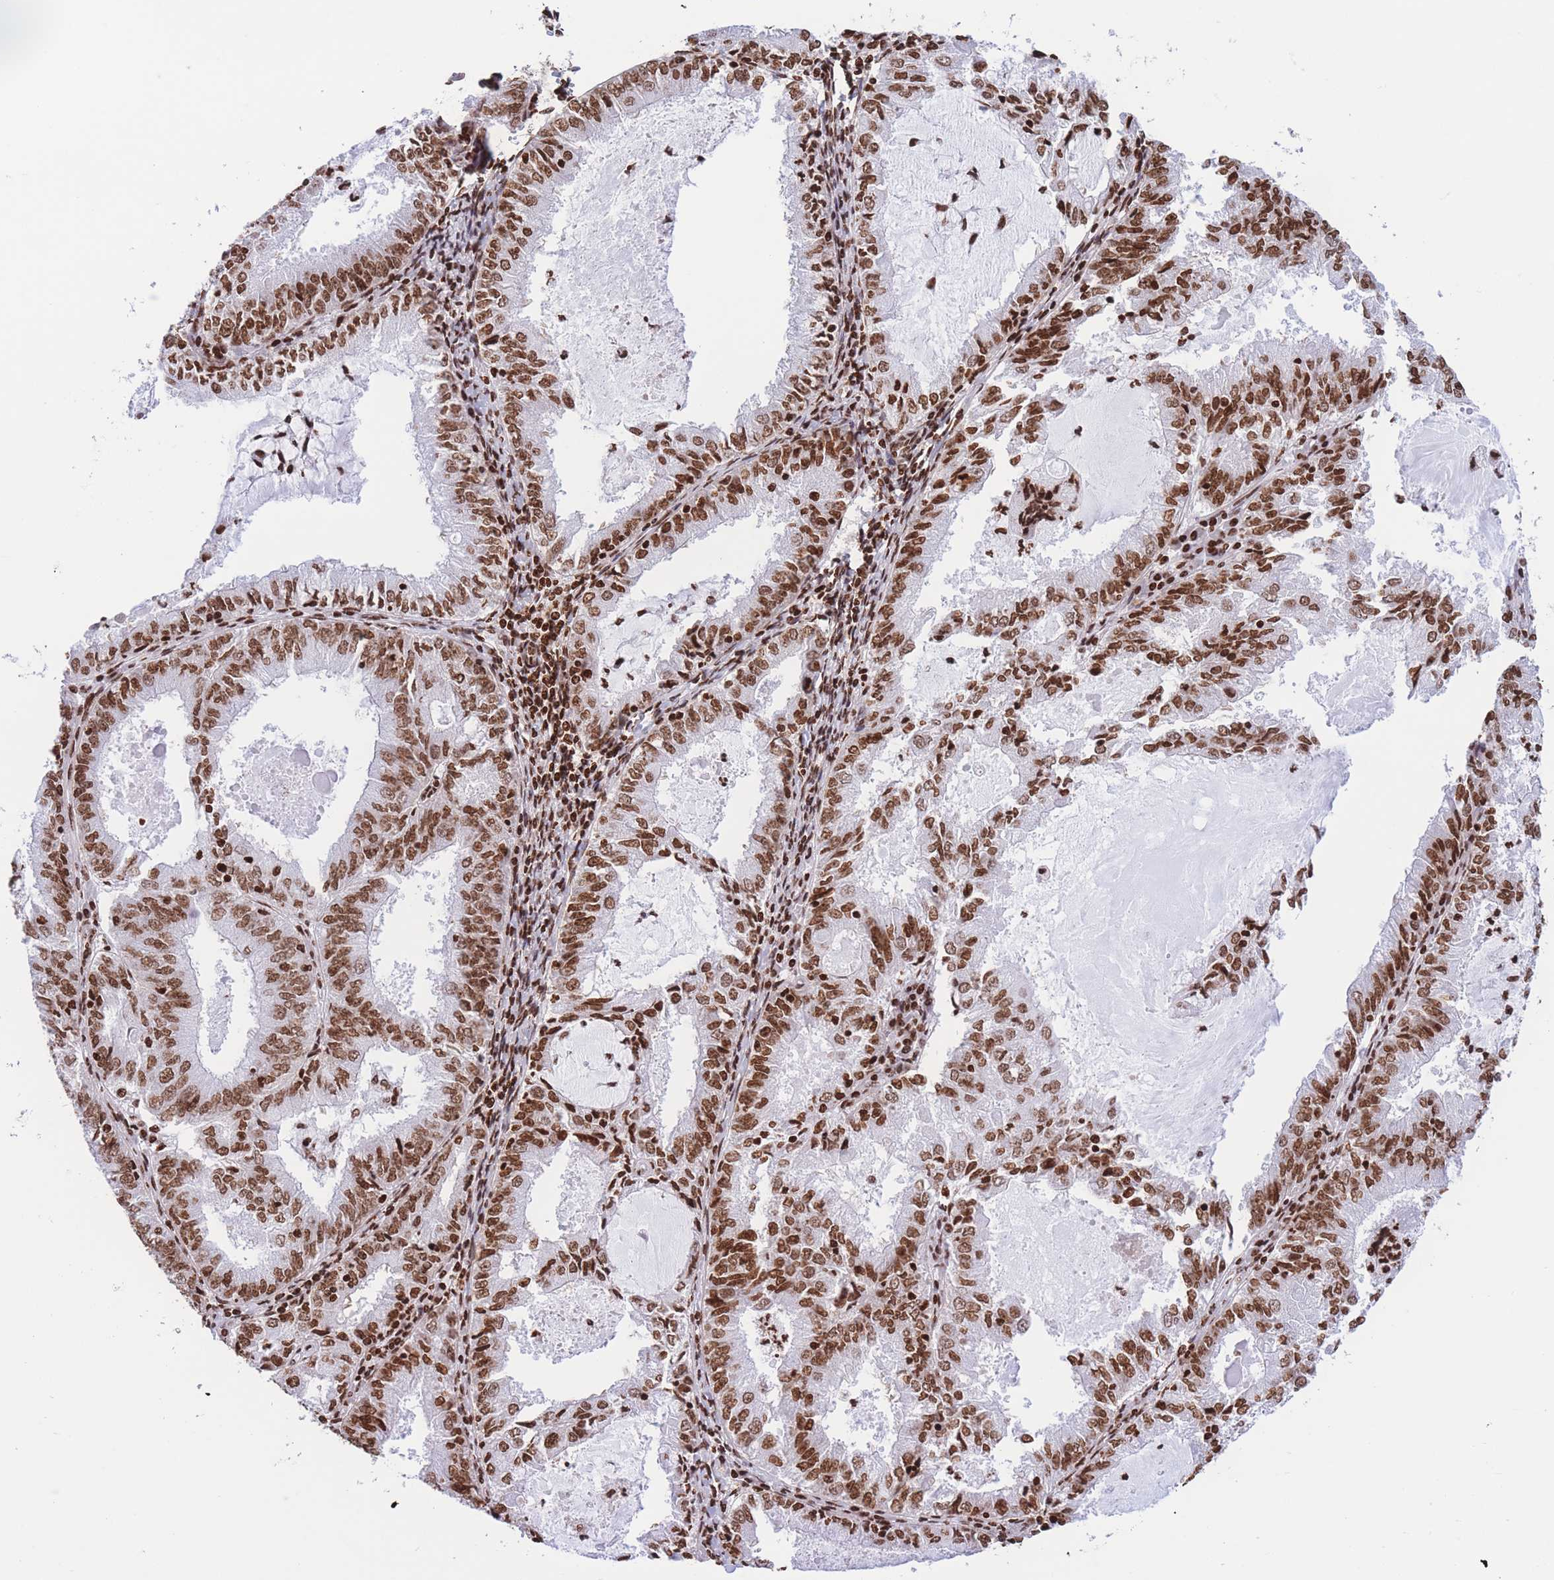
{"staining": {"intensity": "strong", "quantity": ">75%", "location": "nuclear"}, "tissue": "endometrial cancer", "cell_type": "Tumor cells", "image_type": "cancer", "snomed": [{"axis": "morphology", "description": "Adenocarcinoma, NOS"}, {"axis": "topography", "description": "Endometrium"}], "caption": "Adenocarcinoma (endometrial) stained with DAB immunohistochemistry reveals high levels of strong nuclear expression in about >75% of tumor cells.", "gene": "H2BC11", "patient": {"sex": "female", "age": 57}}